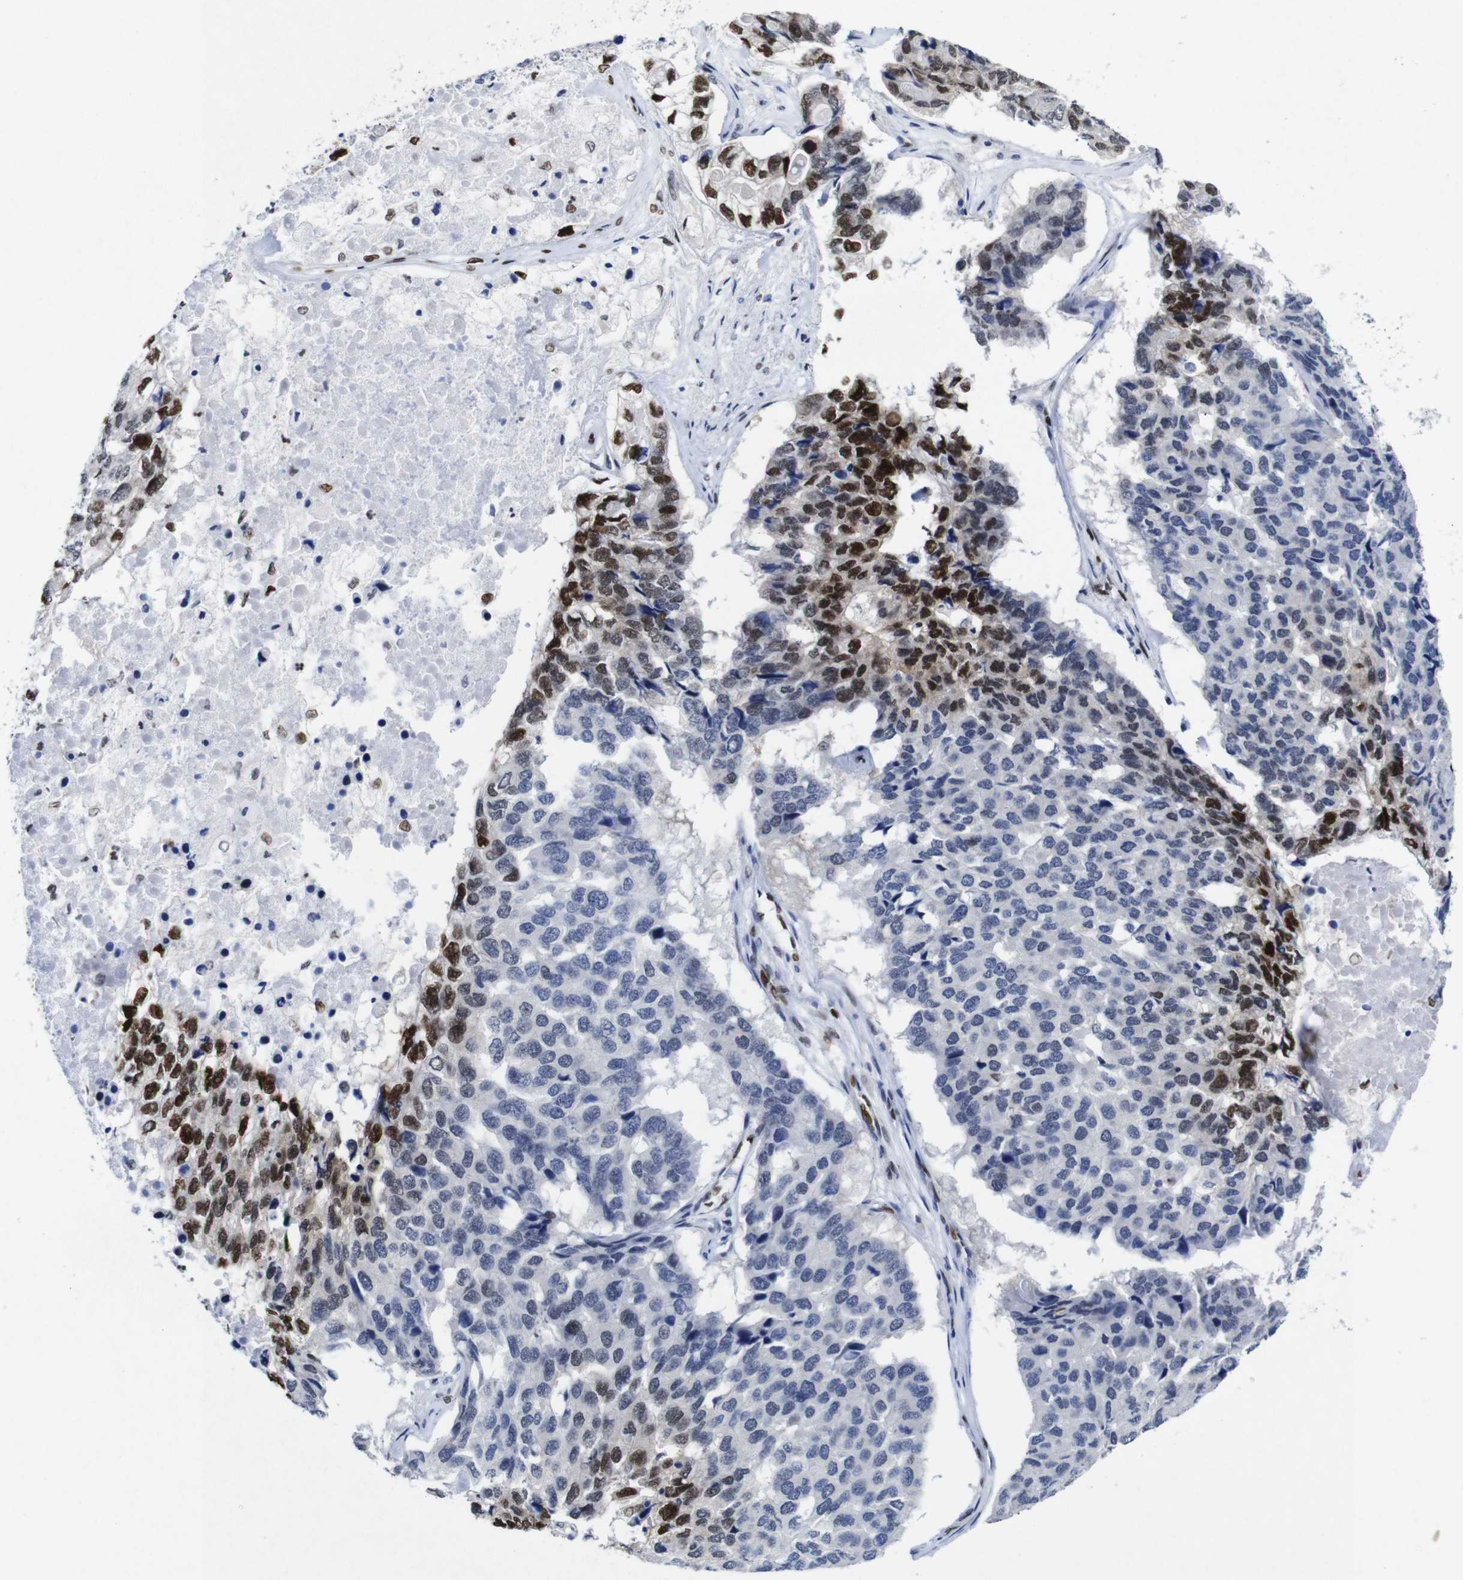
{"staining": {"intensity": "strong", "quantity": "25%-75%", "location": "nuclear"}, "tissue": "pancreatic cancer", "cell_type": "Tumor cells", "image_type": "cancer", "snomed": [{"axis": "morphology", "description": "Adenocarcinoma, NOS"}, {"axis": "topography", "description": "Pancreas"}], "caption": "High-power microscopy captured an IHC photomicrograph of pancreatic adenocarcinoma, revealing strong nuclear expression in approximately 25%-75% of tumor cells.", "gene": "FOSL2", "patient": {"sex": "male", "age": 50}}